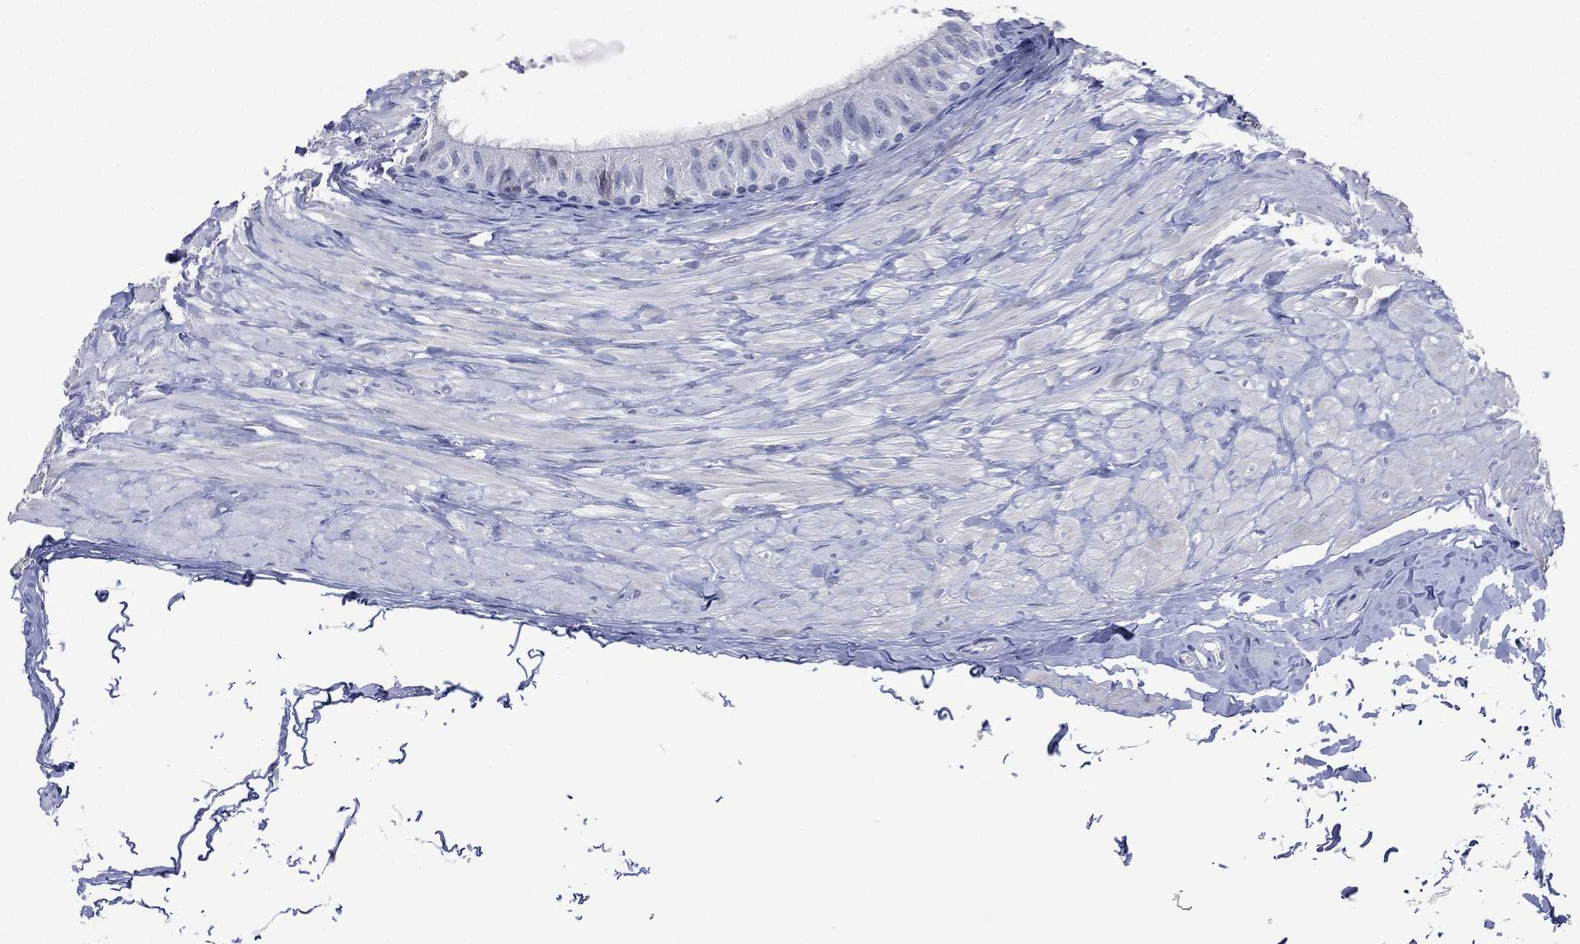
{"staining": {"intensity": "negative", "quantity": "none", "location": "none"}, "tissue": "epididymis", "cell_type": "Glandular cells", "image_type": "normal", "snomed": [{"axis": "morphology", "description": "Normal tissue, NOS"}, {"axis": "topography", "description": "Epididymis"}], "caption": "Immunohistochemistry (IHC) micrograph of unremarkable epididymis: epididymis stained with DAB (3,3'-diaminobenzidine) exhibits no significant protein expression in glandular cells.", "gene": "TMEM247", "patient": {"sex": "male", "age": 32}}